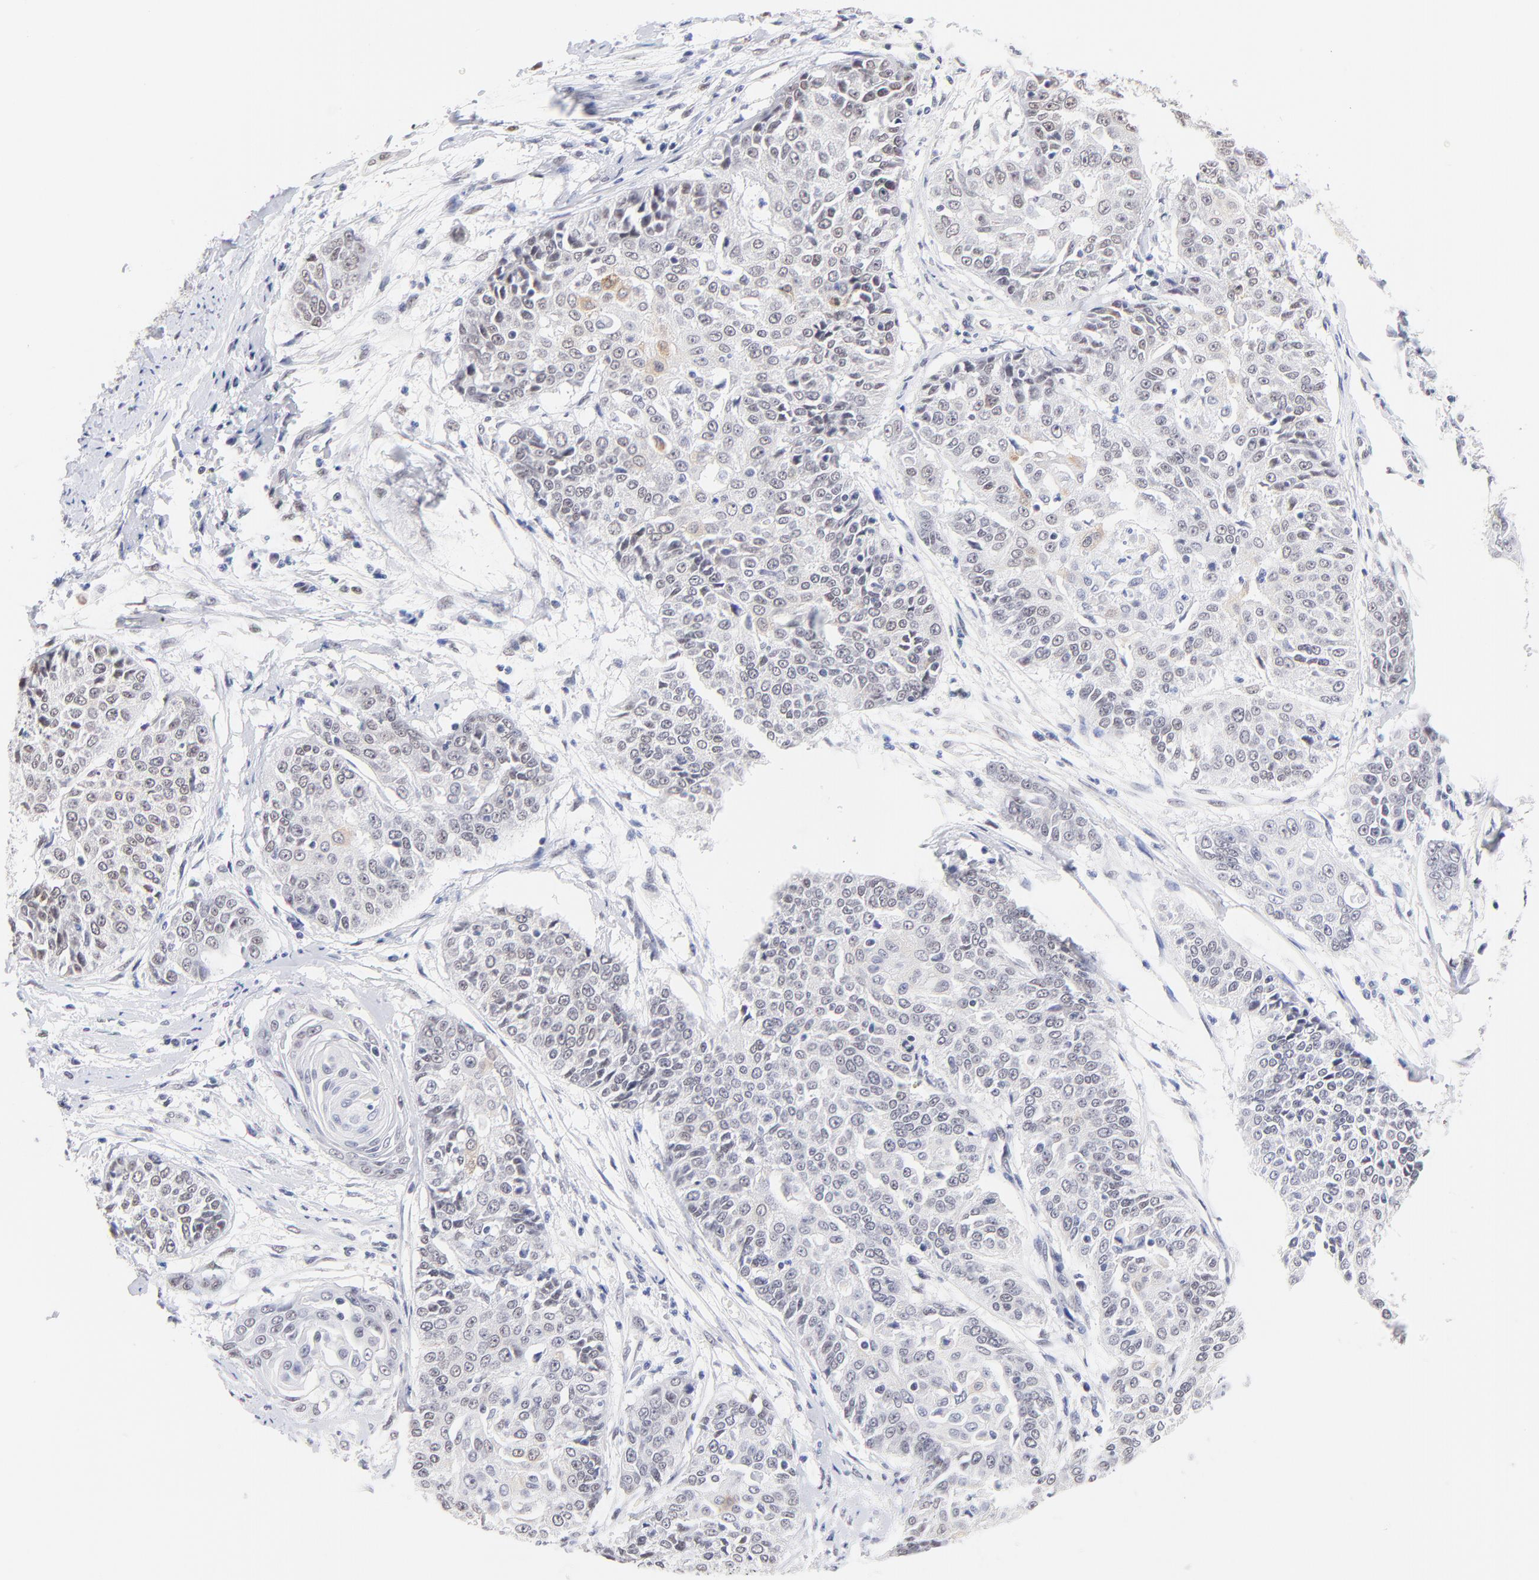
{"staining": {"intensity": "negative", "quantity": "none", "location": "none"}, "tissue": "cervical cancer", "cell_type": "Tumor cells", "image_type": "cancer", "snomed": [{"axis": "morphology", "description": "Squamous cell carcinoma, NOS"}, {"axis": "topography", "description": "Cervix"}], "caption": "High power microscopy histopathology image of an immunohistochemistry (IHC) histopathology image of cervical cancer, revealing no significant staining in tumor cells.", "gene": "ZNF74", "patient": {"sex": "female", "age": 64}}